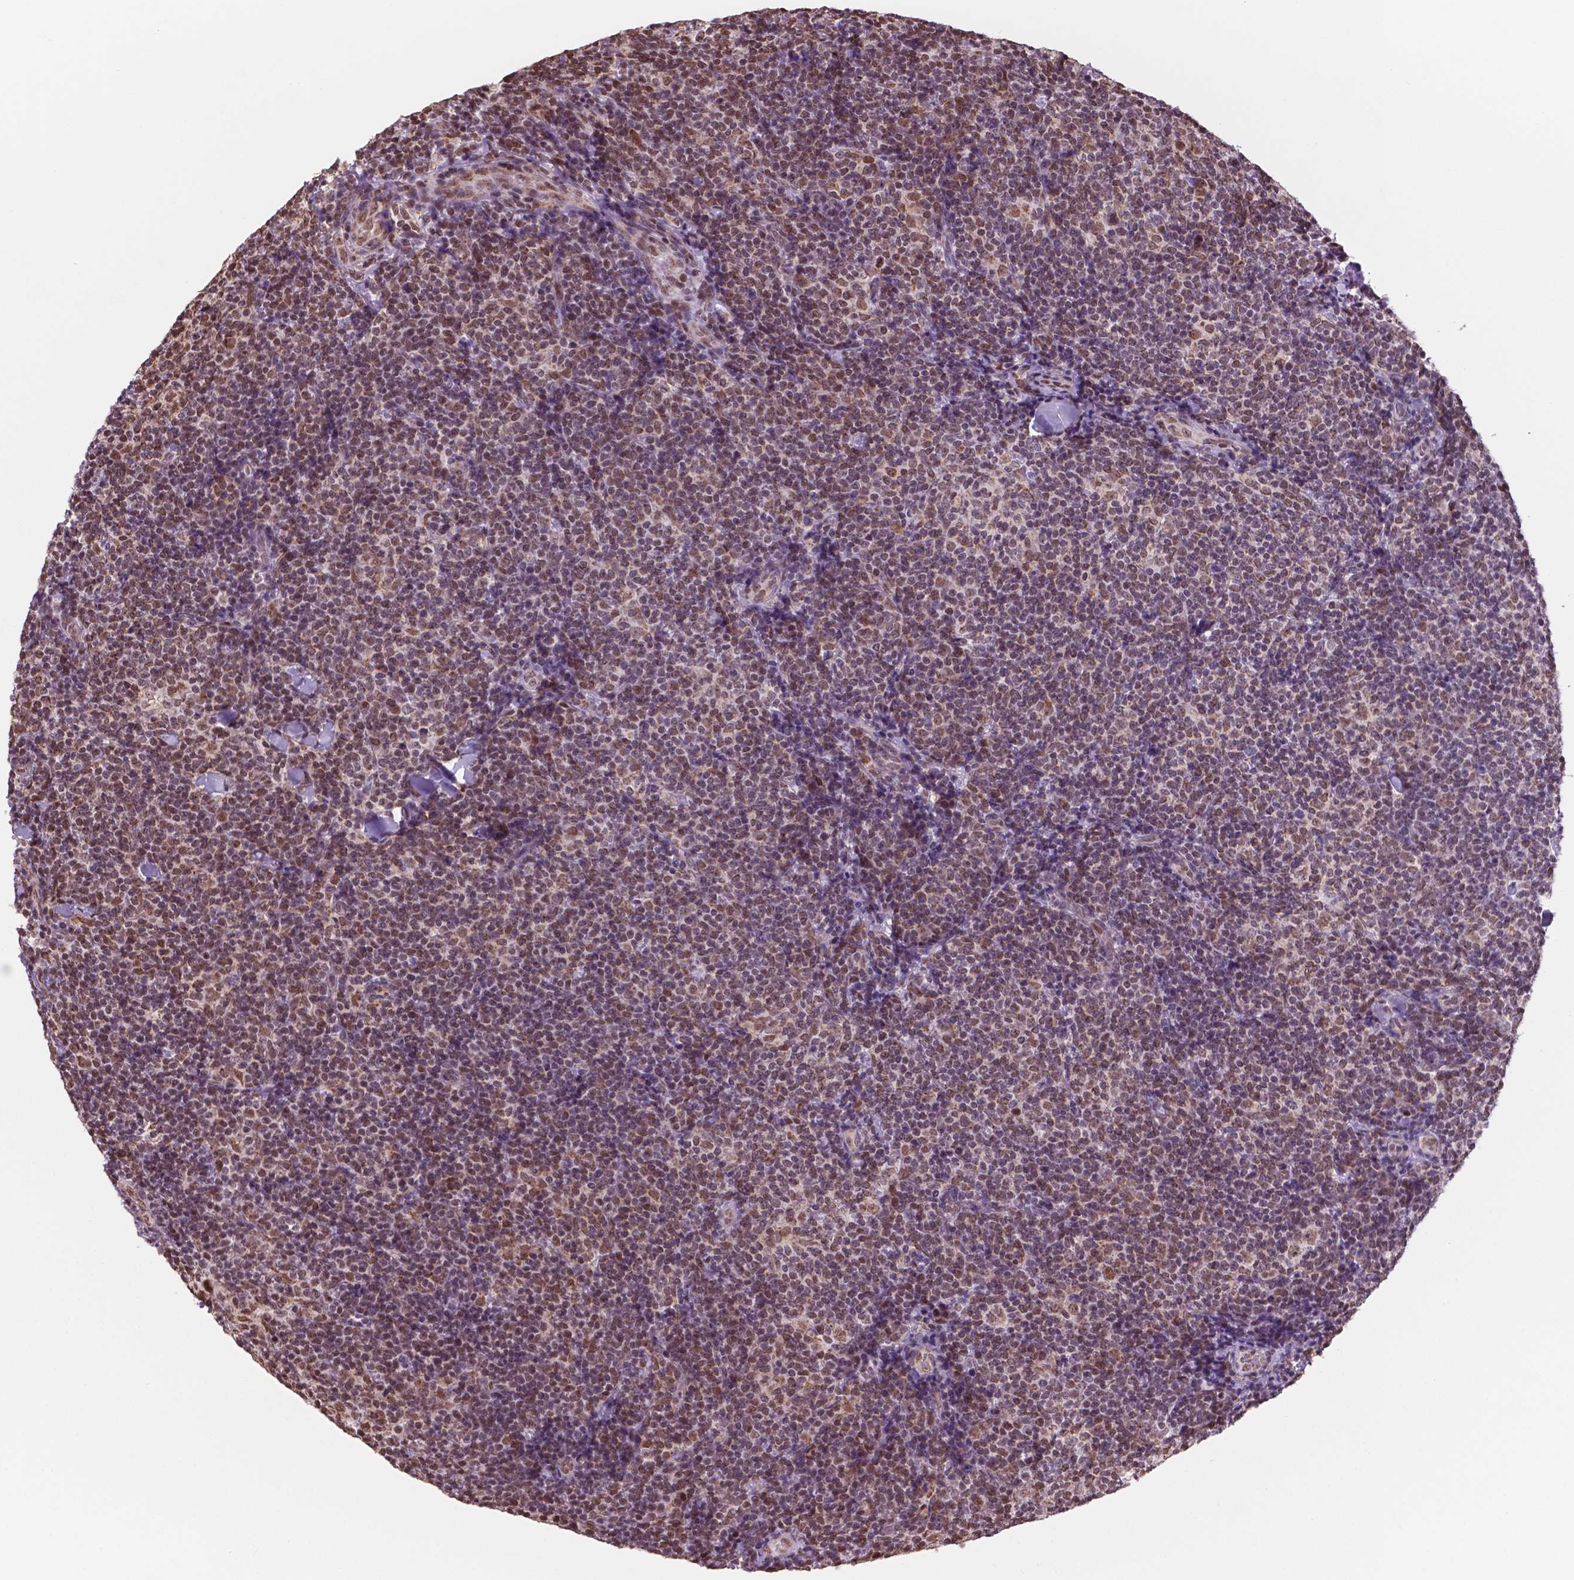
{"staining": {"intensity": "moderate", "quantity": ">75%", "location": "nuclear"}, "tissue": "lymphoma", "cell_type": "Tumor cells", "image_type": "cancer", "snomed": [{"axis": "morphology", "description": "Malignant lymphoma, non-Hodgkin's type, Low grade"}, {"axis": "topography", "description": "Lymph node"}], "caption": "Lymphoma stained for a protein (brown) shows moderate nuclear positive expression in approximately >75% of tumor cells.", "gene": "NDUFA10", "patient": {"sex": "female", "age": 56}}